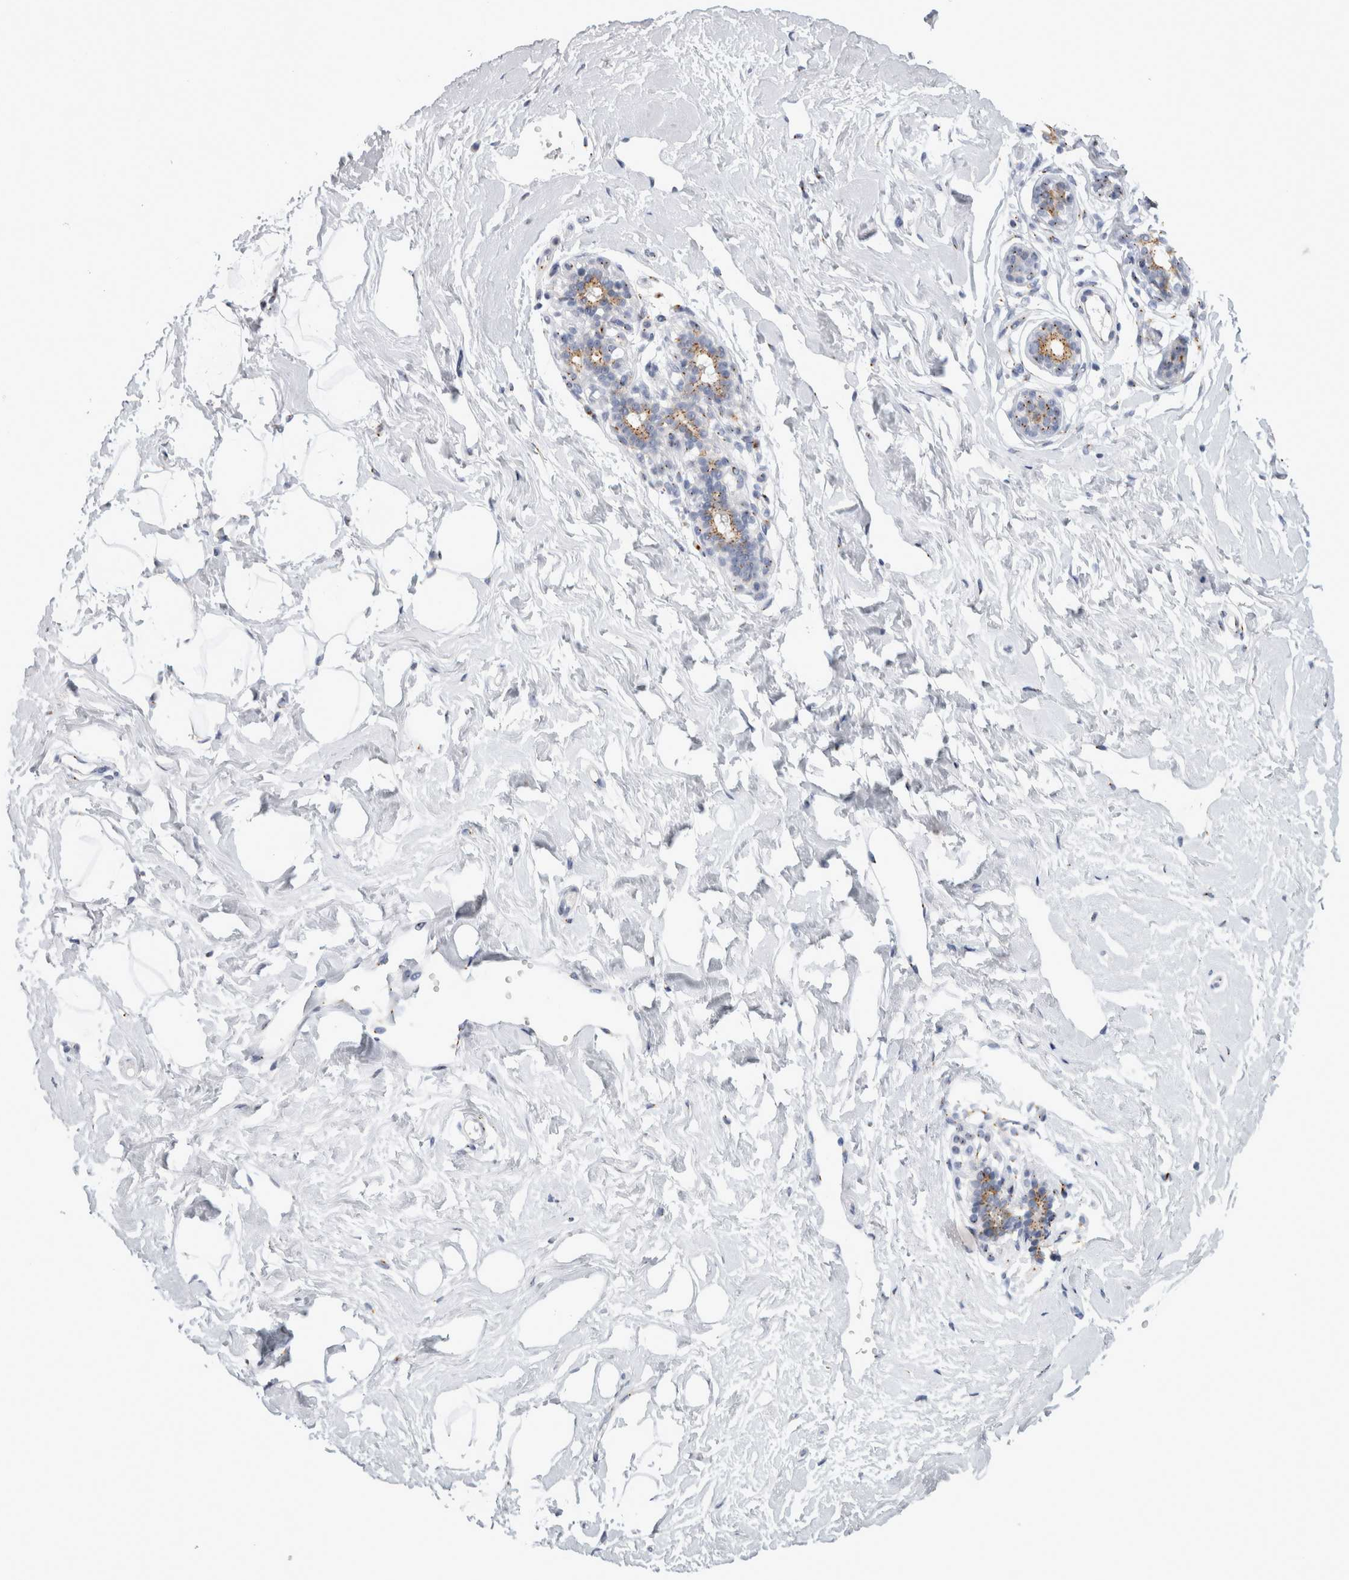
{"staining": {"intensity": "negative", "quantity": "none", "location": "none"}, "tissue": "breast", "cell_type": "Adipocytes", "image_type": "normal", "snomed": [{"axis": "morphology", "description": "Normal tissue, NOS"}, {"axis": "topography", "description": "Breast"}], "caption": "Immunohistochemistry (IHC) of normal human breast displays no expression in adipocytes.", "gene": "AKAP9", "patient": {"sex": "female", "age": 23}}